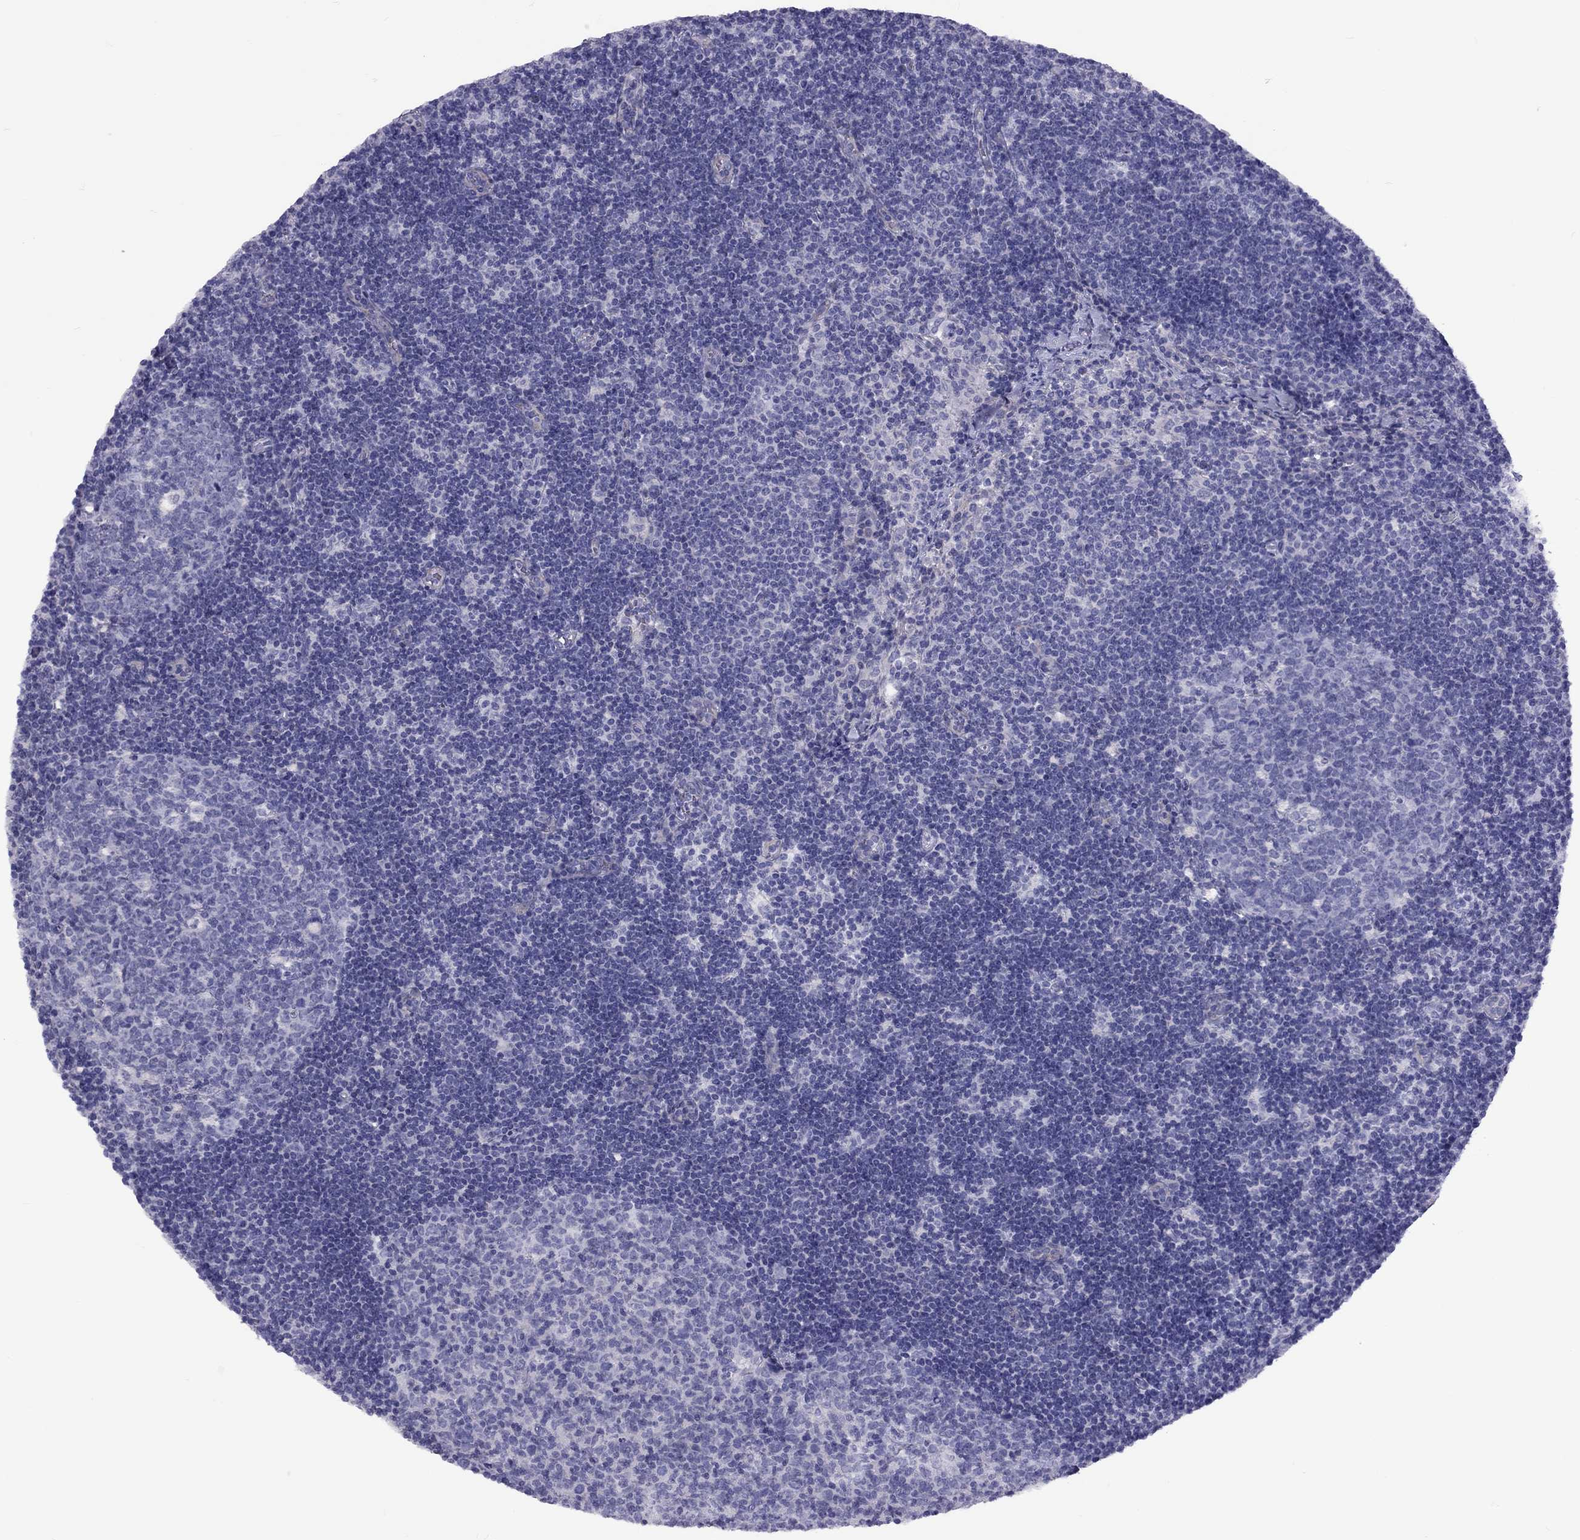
{"staining": {"intensity": "negative", "quantity": "none", "location": "none"}, "tissue": "lymph node", "cell_type": "Germinal center cells", "image_type": "normal", "snomed": [{"axis": "morphology", "description": "Normal tissue, NOS"}, {"axis": "topography", "description": "Lymph node"}], "caption": "Human lymph node stained for a protein using immunohistochemistry (IHC) reveals no expression in germinal center cells.", "gene": "FSCN3", "patient": {"sex": "female", "age": 34}}